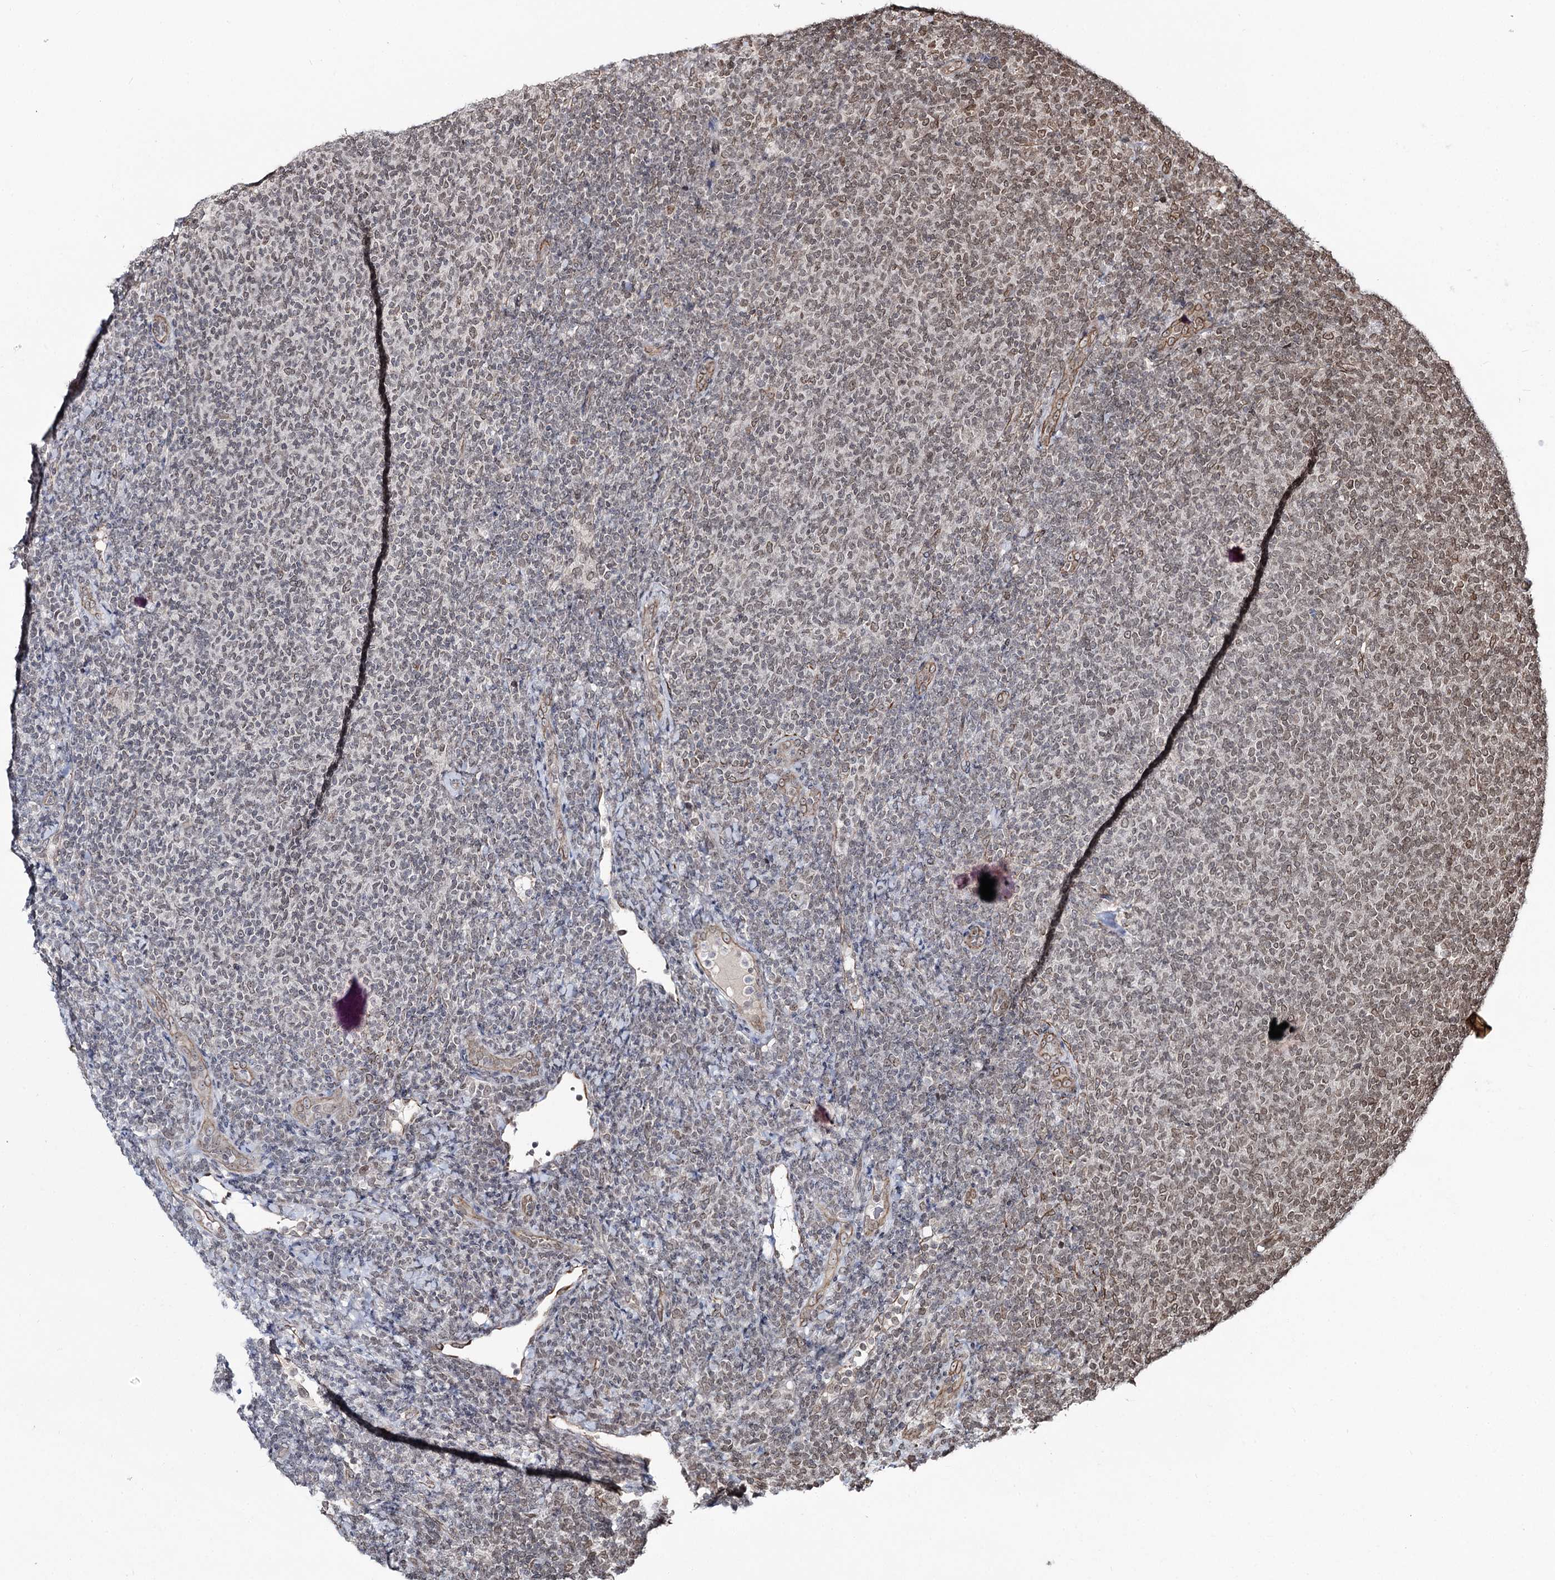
{"staining": {"intensity": "moderate", "quantity": "<25%", "location": "cytoplasmic/membranous,nuclear"}, "tissue": "lymphoma", "cell_type": "Tumor cells", "image_type": "cancer", "snomed": [{"axis": "morphology", "description": "Malignant lymphoma, non-Hodgkin's type, Low grade"}, {"axis": "topography", "description": "Lymph node"}], "caption": "Lymphoma tissue reveals moderate cytoplasmic/membranous and nuclear expression in approximately <25% of tumor cells Ihc stains the protein of interest in brown and the nuclei are stained blue.", "gene": "RNF6", "patient": {"sex": "male", "age": 66}}